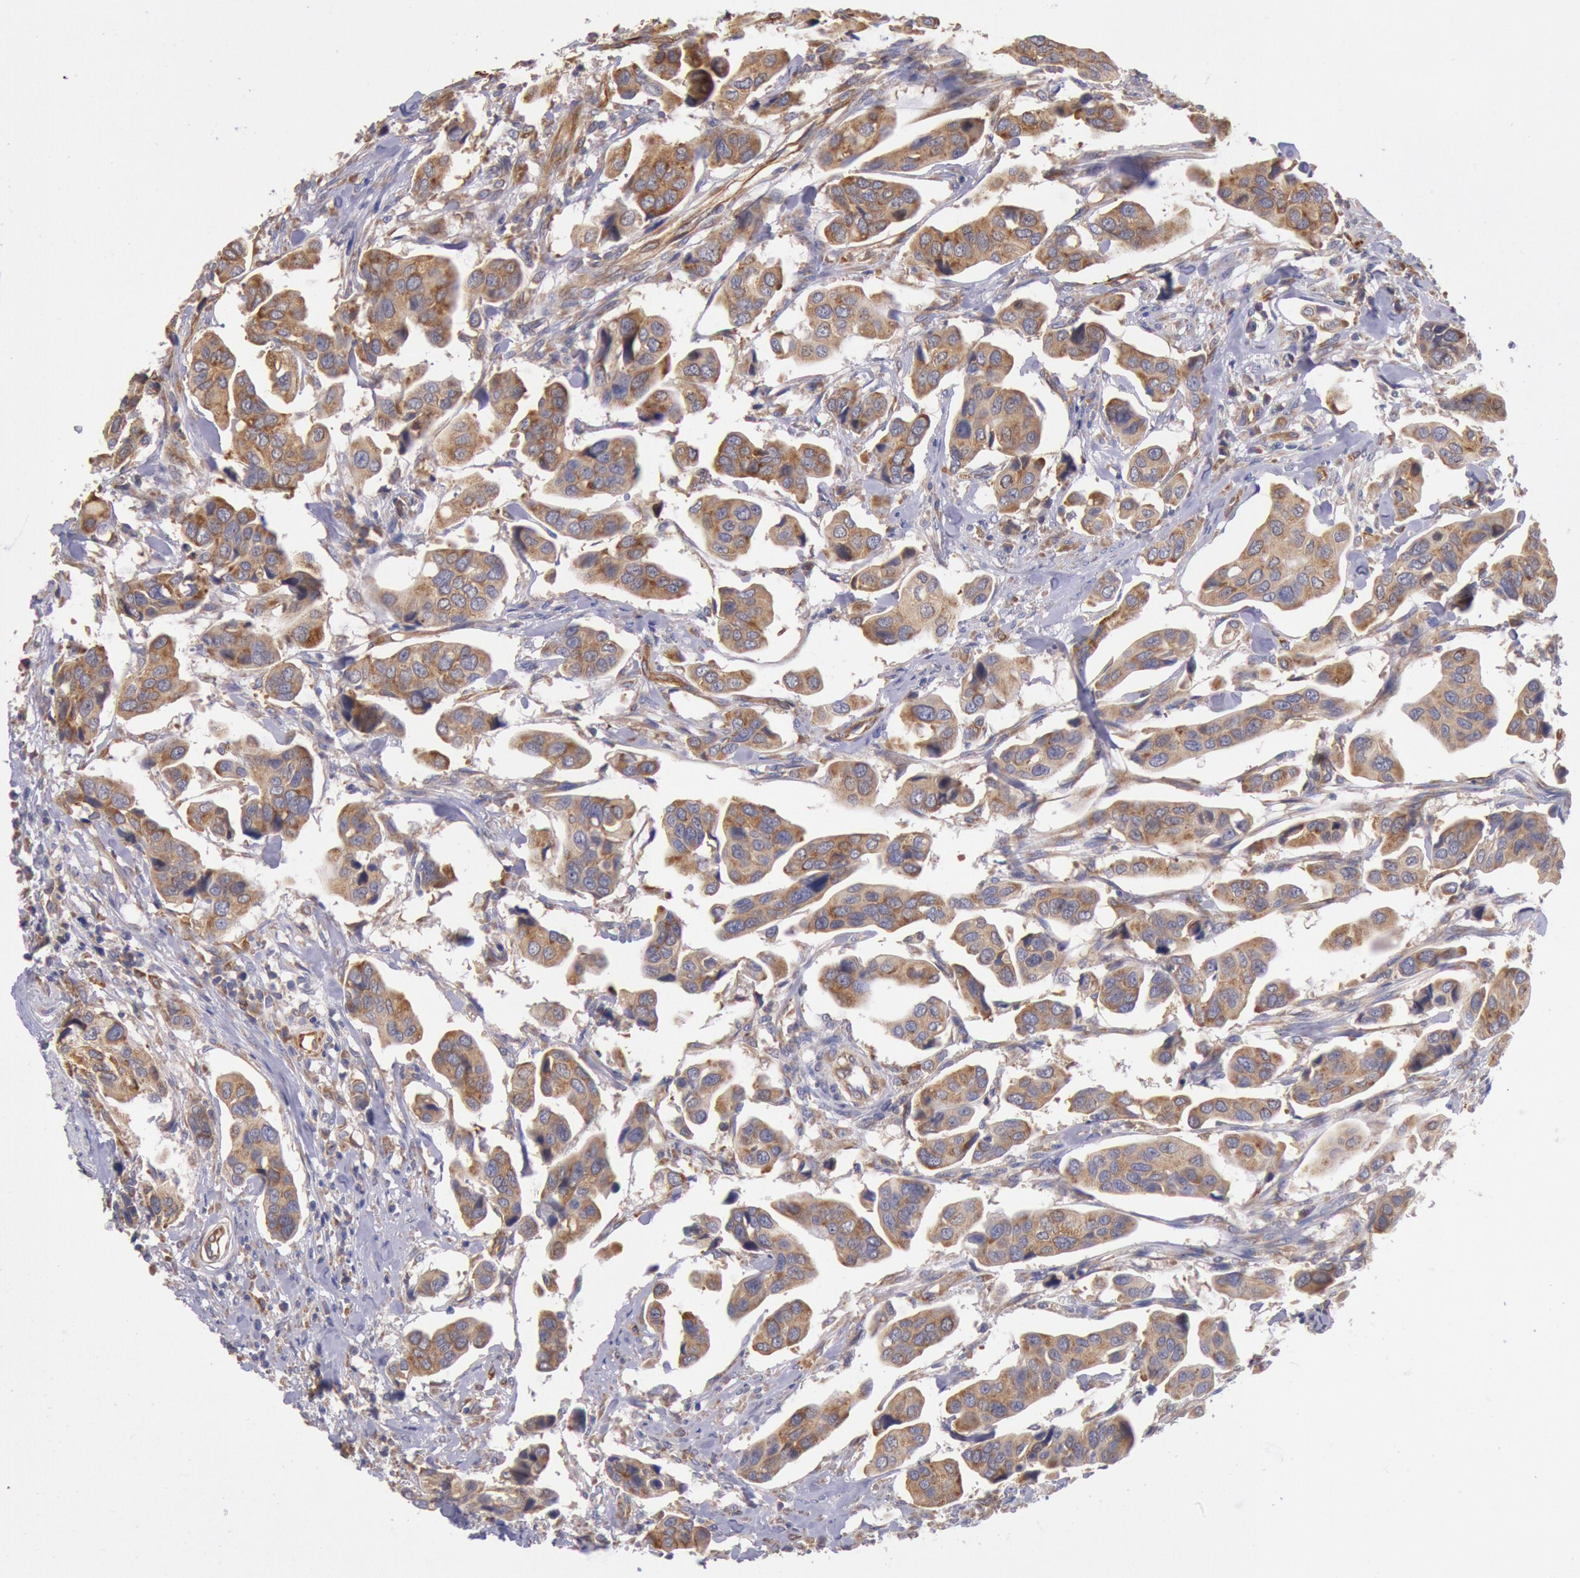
{"staining": {"intensity": "moderate", "quantity": ">75%", "location": "cytoplasmic/membranous"}, "tissue": "urothelial cancer", "cell_type": "Tumor cells", "image_type": "cancer", "snomed": [{"axis": "morphology", "description": "Adenocarcinoma, NOS"}, {"axis": "topography", "description": "Urinary bladder"}], "caption": "This image reveals adenocarcinoma stained with immunohistochemistry (IHC) to label a protein in brown. The cytoplasmic/membranous of tumor cells show moderate positivity for the protein. Nuclei are counter-stained blue.", "gene": "DRG1", "patient": {"sex": "male", "age": 61}}